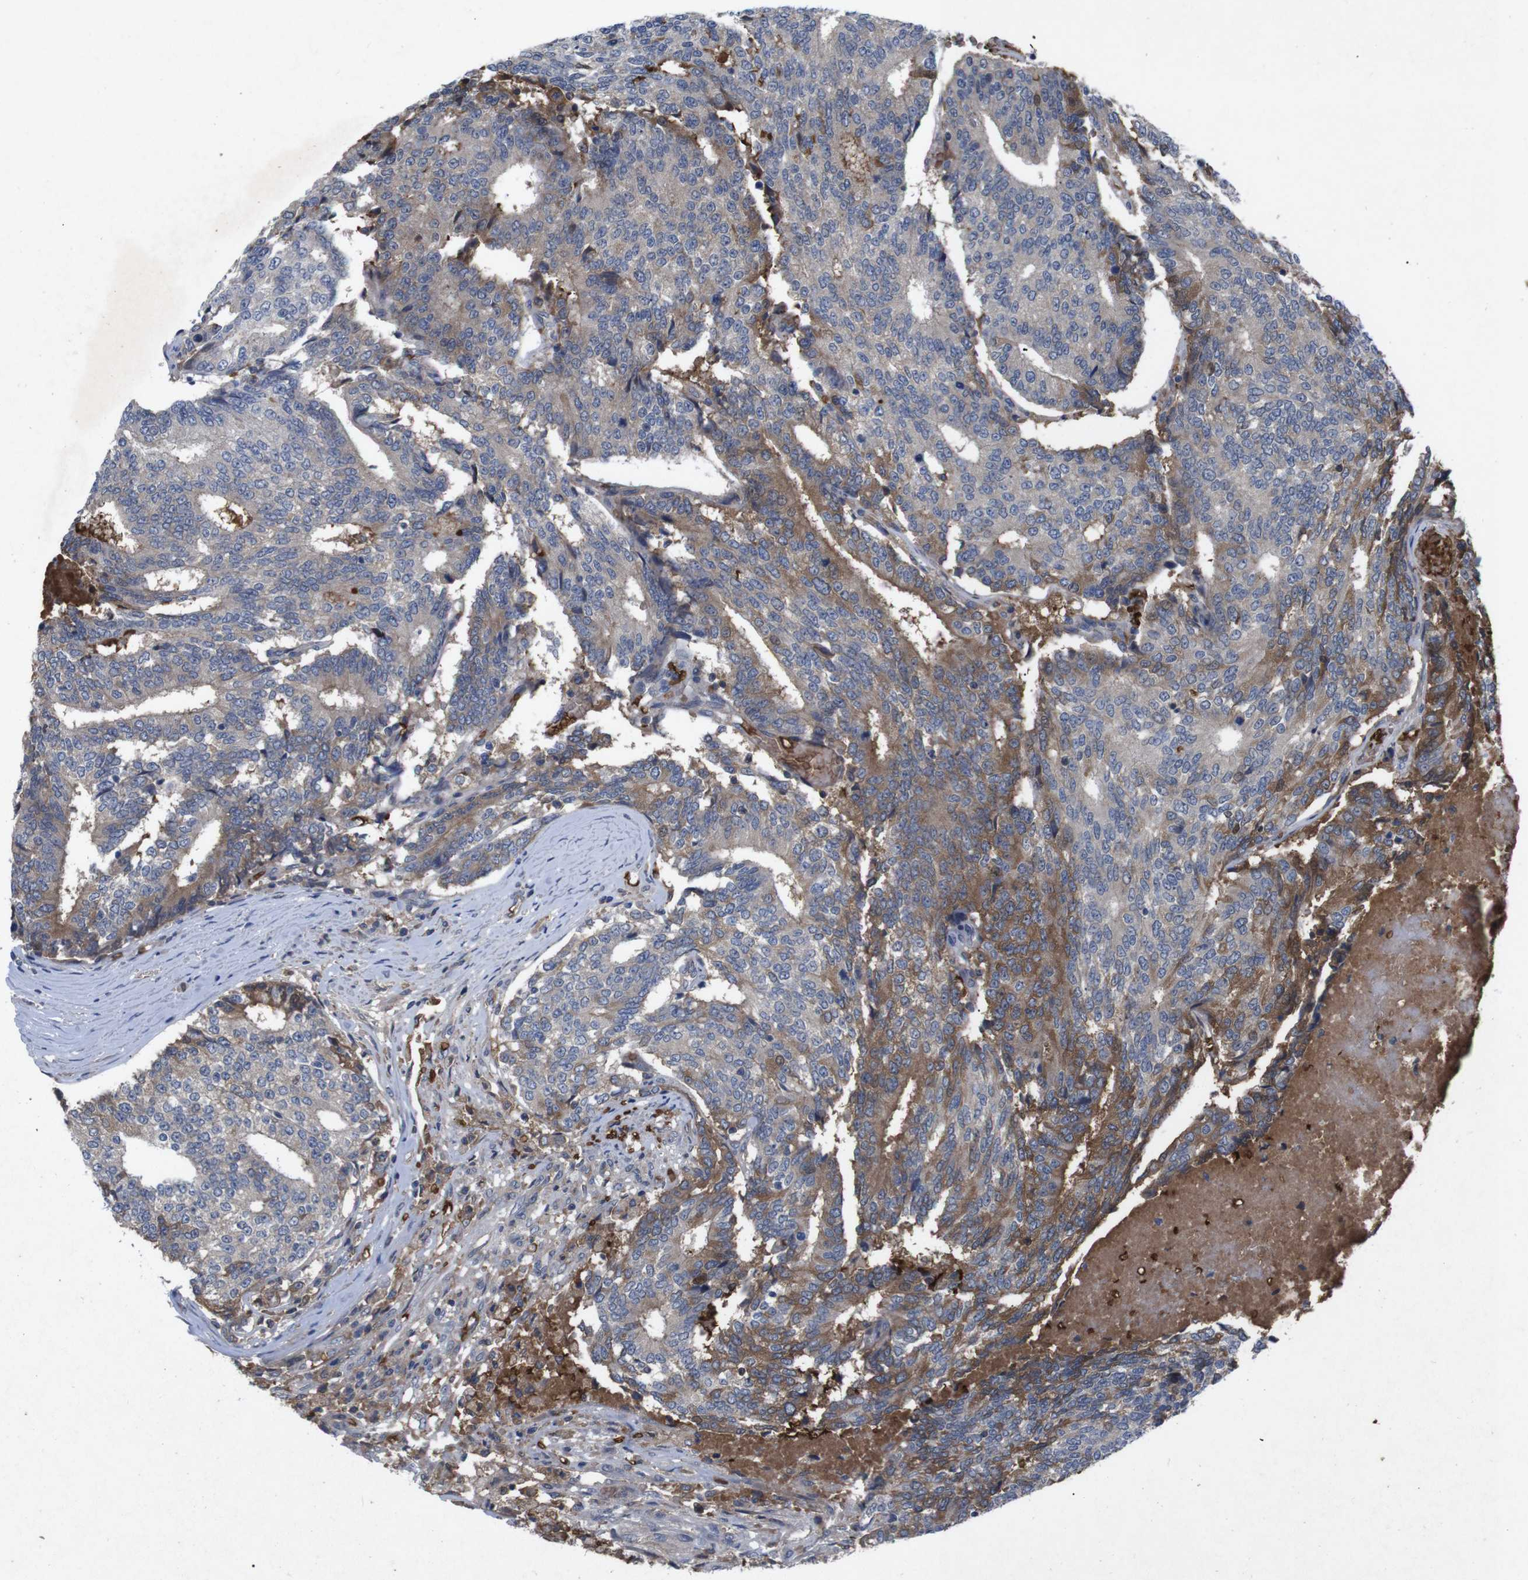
{"staining": {"intensity": "moderate", "quantity": "25%-75%", "location": "cytoplasmic/membranous"}, "tissue": "prostate cancer", "cell_type": "Tumor cells", "image_type": "cancer", "snomed": [{"axis": "morphology", "description": "Normal tissue, NOS"}, {"axis": "morphology", "description": "Adenocarcinoma, High grade"}, {"axis": "topography", "description": "Prostate"}, {"axis": "topography", "description": "Seminal veicle"}], "caption": "A micrograph of high-grade adenocarcinoma (prostate) stained for a protein reveals moderate cytoplasmic/membranous brown staining in tumor cells. (DAB (3,3'-diaminobenzidine) IHC, brown staining for protein, blue staining for nuclei).", "gene": "SPTB", "patient": {"sex": "male", "age": 55}}